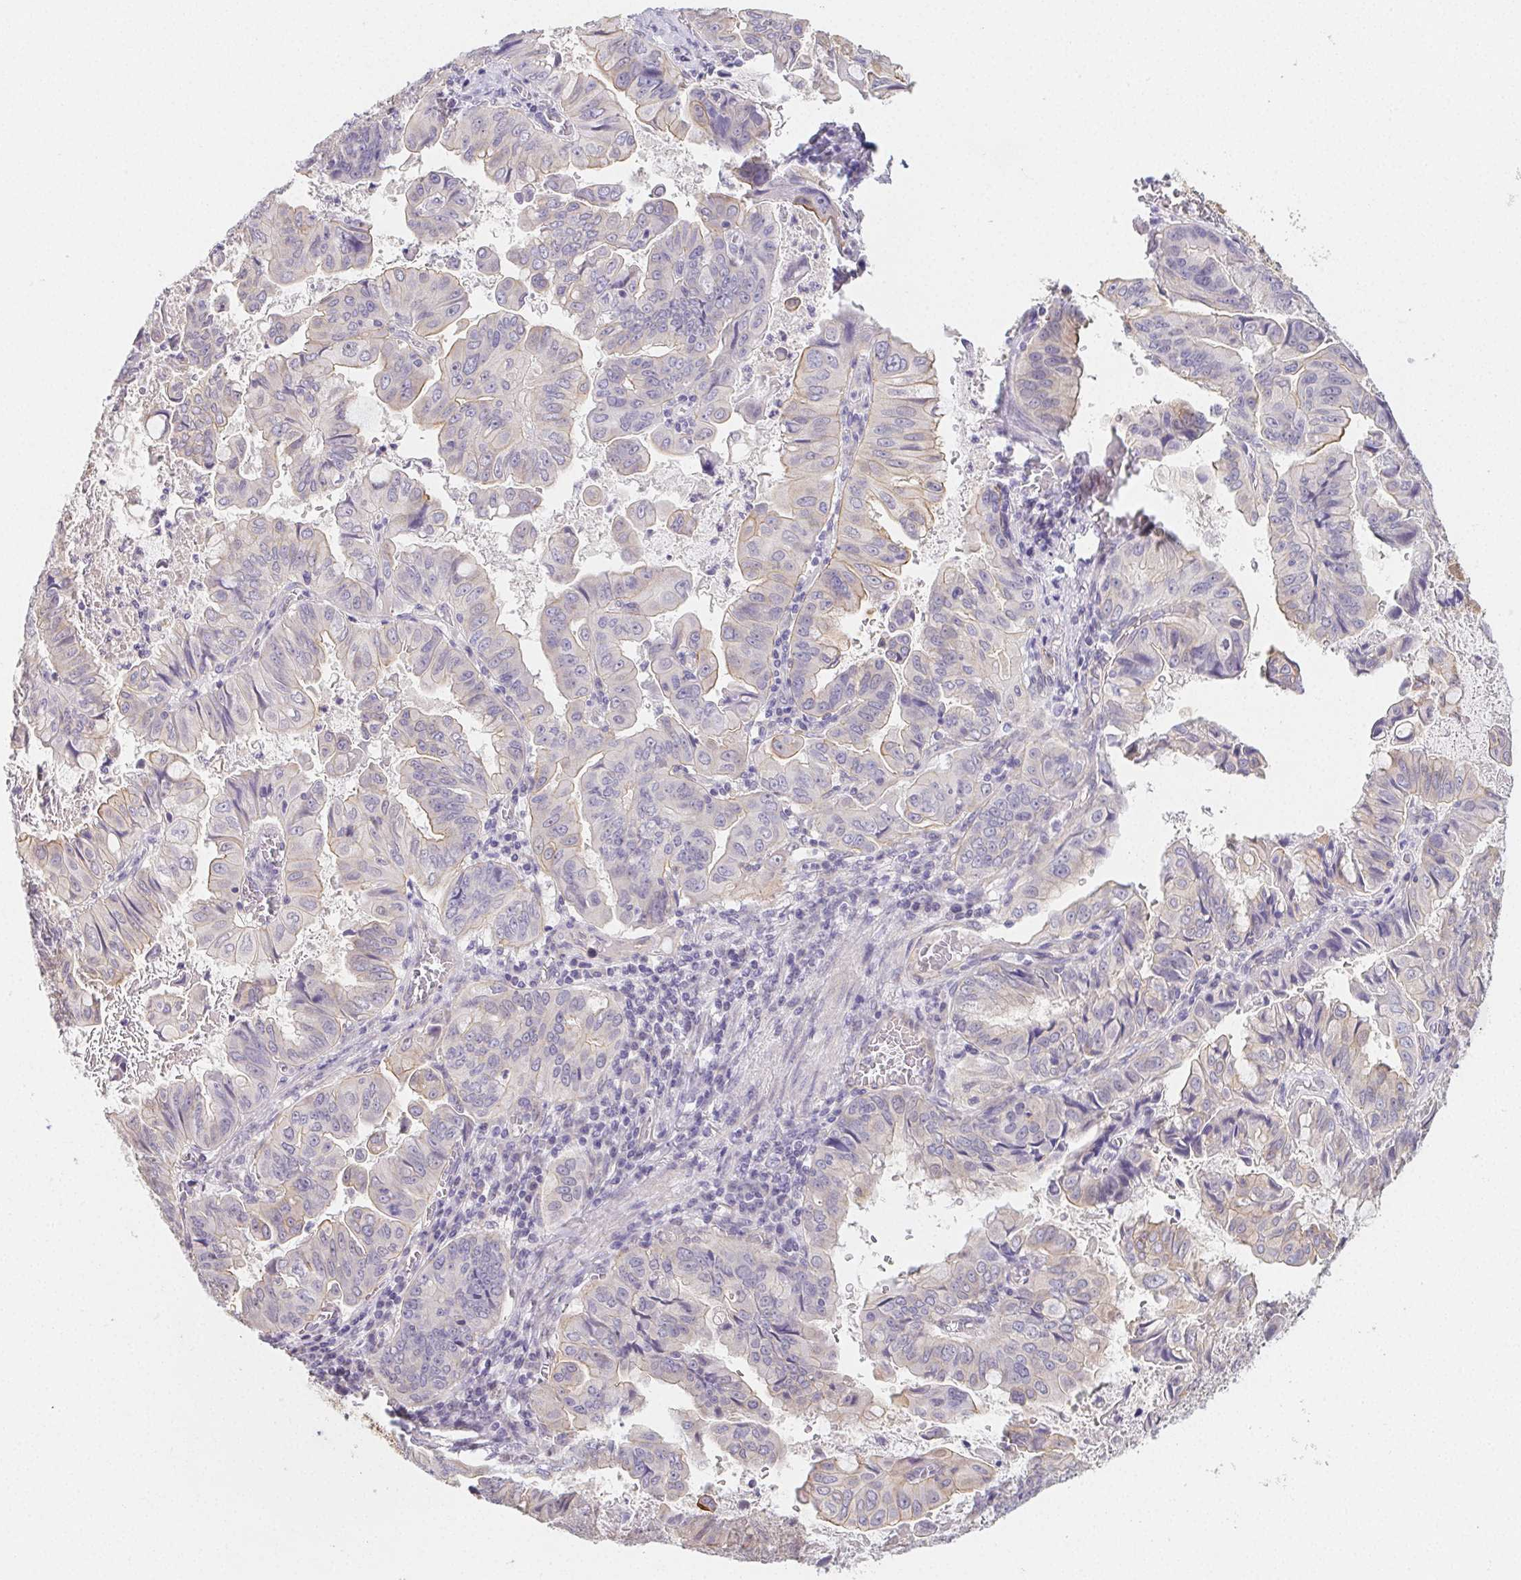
{"staining": {"intensity": "negative", "quantity": "none", "location": "none"}, "tissue": "stomach cancer", "cell_type": "Tumor cells", "image_type": "cancer", "snomed": [{"axis": "morphology", "description": "Adenocarcinoma, NOS"}, {"axis": "topography", "description": "Stomach, upper"}], "caption": "An image of stomach cancer stained for a protein exhibits no brown staining in tumor cells.", "gene": "ZBBX", "patient": {"sex": "male", "age": 80}}